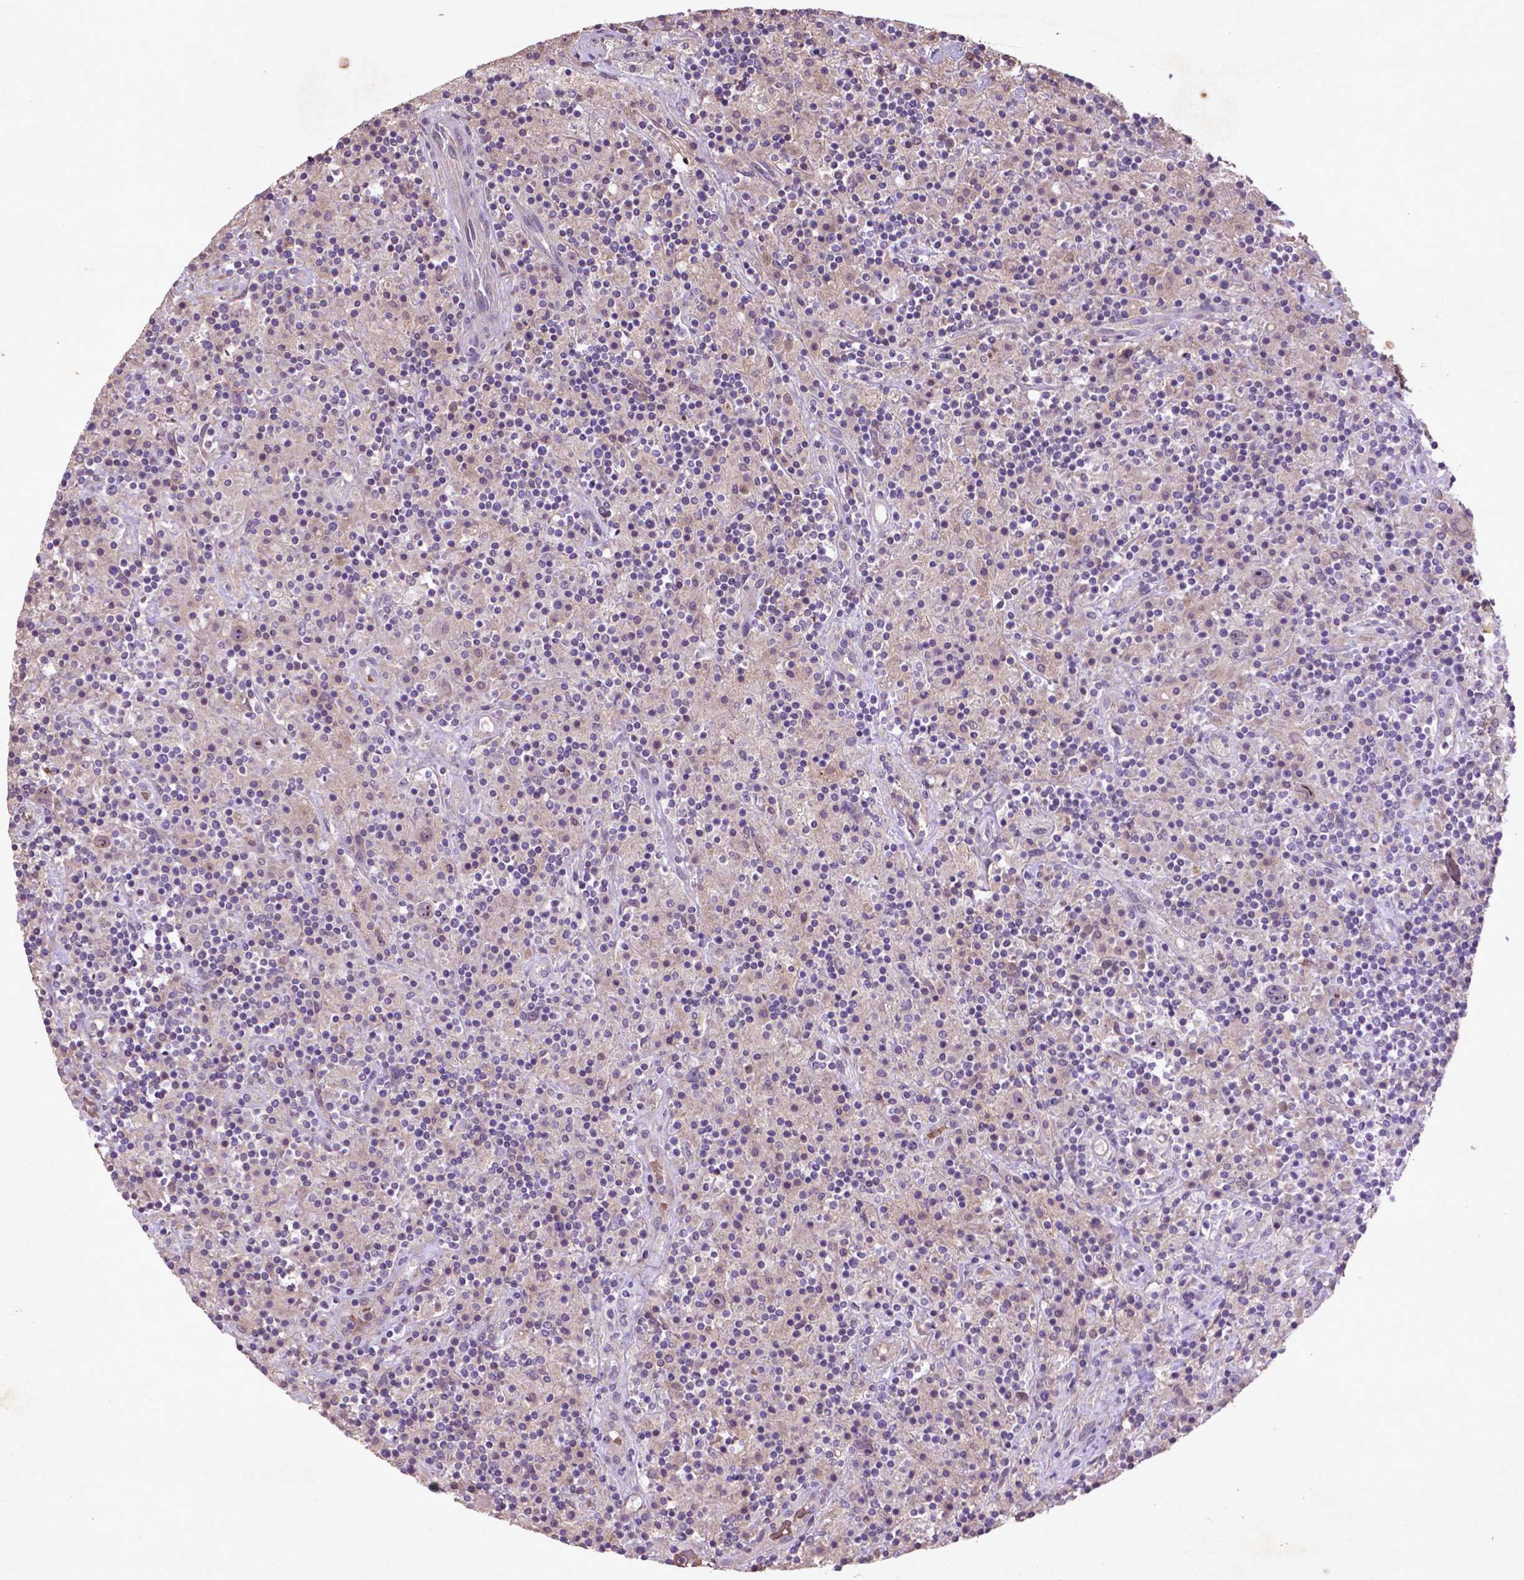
{"staining": {"intensity": "negative", "quantity": "none", "location": "none"}, "tissue": "lymphoma", "cell_type": "Tumor cells", "image_type": "cancer", "snomed": [{"axis": "morphology", "description": "Hodgkin's disease, NOS"}, {"axis": "topography", "description": "Lymph node"}], "caption": "Immunohistochemistry (IHC) image of neoplastic tissue: Hodgkin's disease stained with DAB exhibits no significant protein expression in tumor cells.", "gene": "COQ2", "patient": {"sex": "male", "age": 70}}